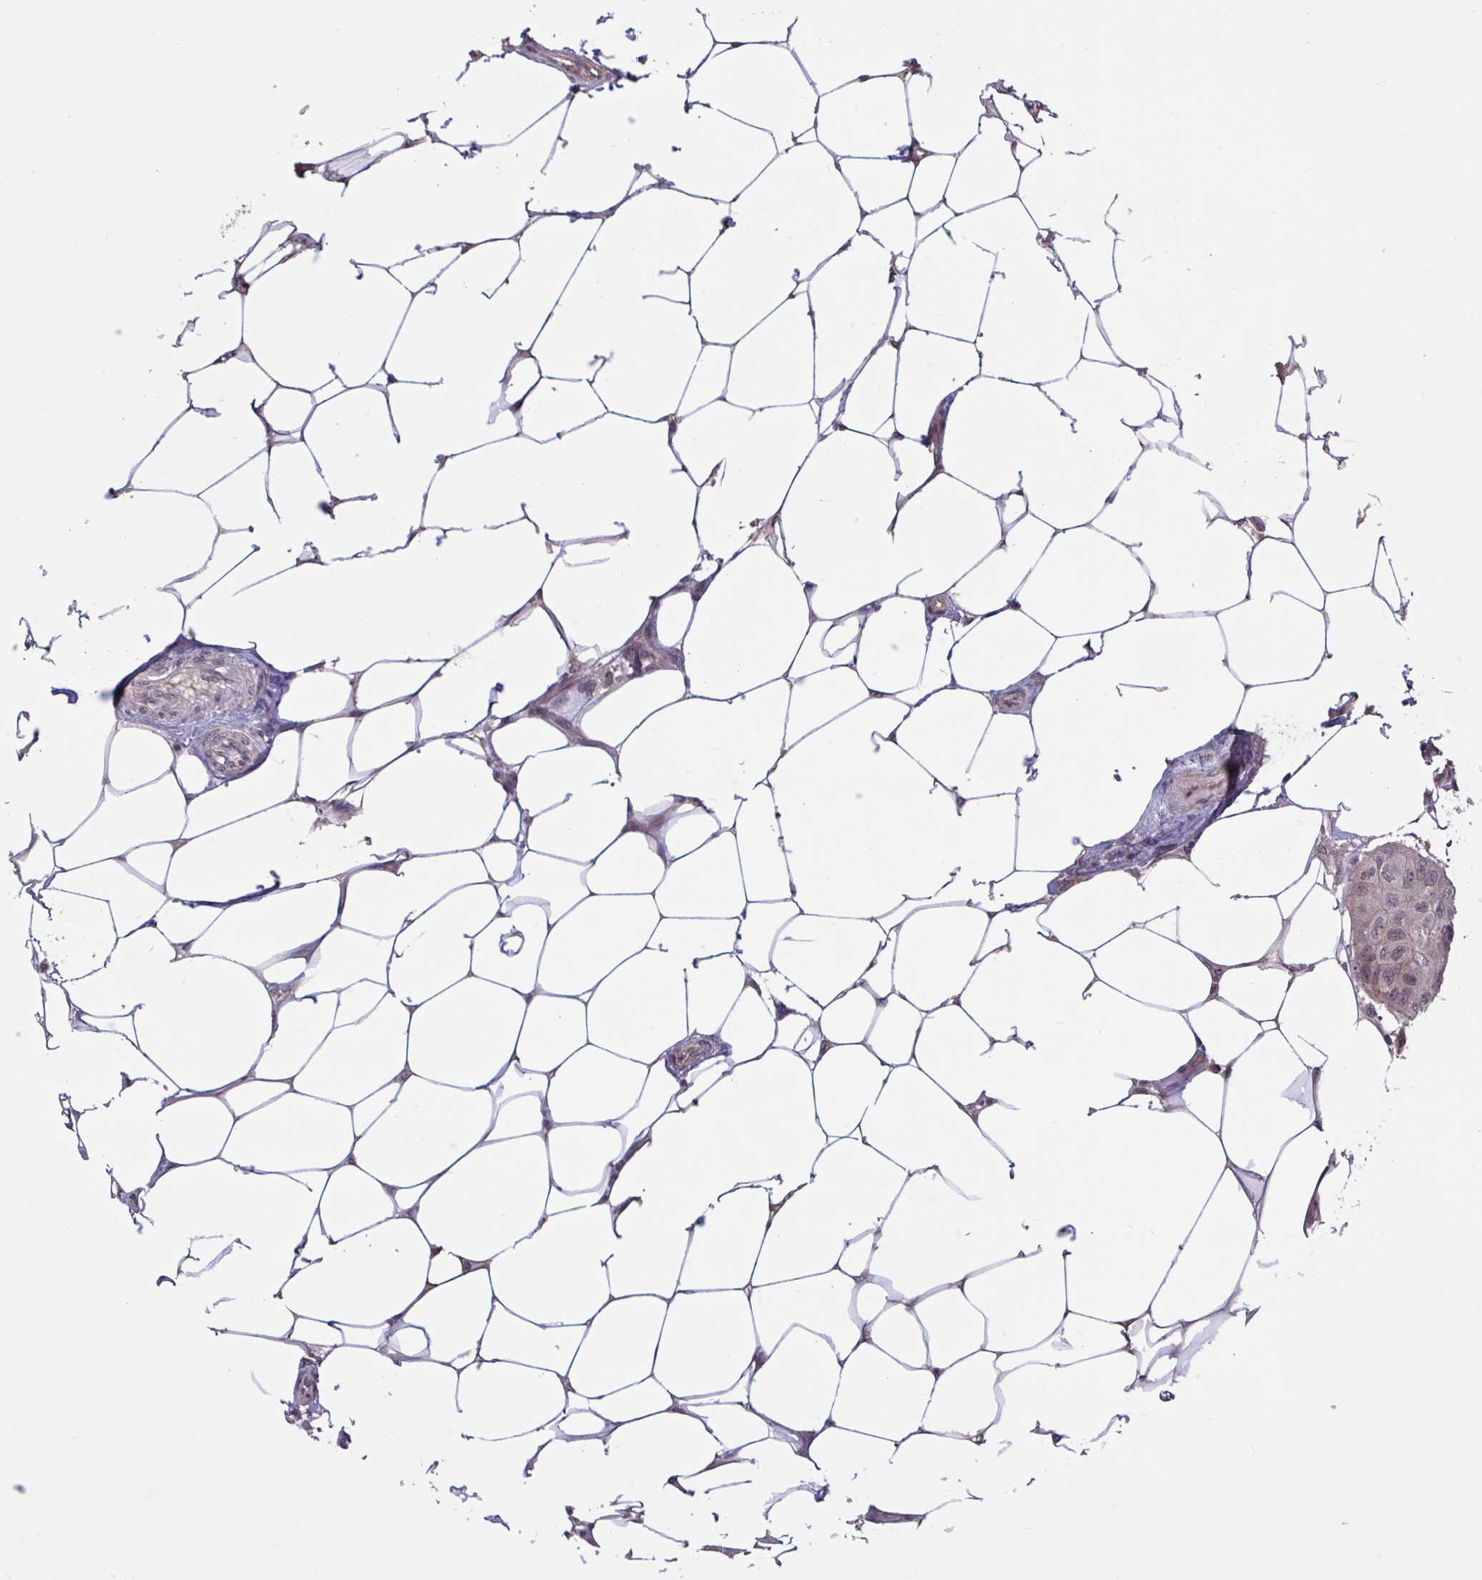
{"staining": {"intensity": "moderate", "quantity": ">75%", "location": "nuclear"}, "tissue": "breast cancer", "cell_type": "Tumor cells", "image_type": "cancer", "snomed": [{"axis": "morphology", "description": "Duct carcinoma"}, {"axis": "topography", "description": "Breast"}, {"axis": "topography", "description": "Lymph node"}], "caption": "Brown immunohistochemical staining in human breast cancer reveals moderate nuclear staining in approximately >75% of tumor cells.", "gene": "ZNF414", "patient": {"sex": "female", "age": 80}}